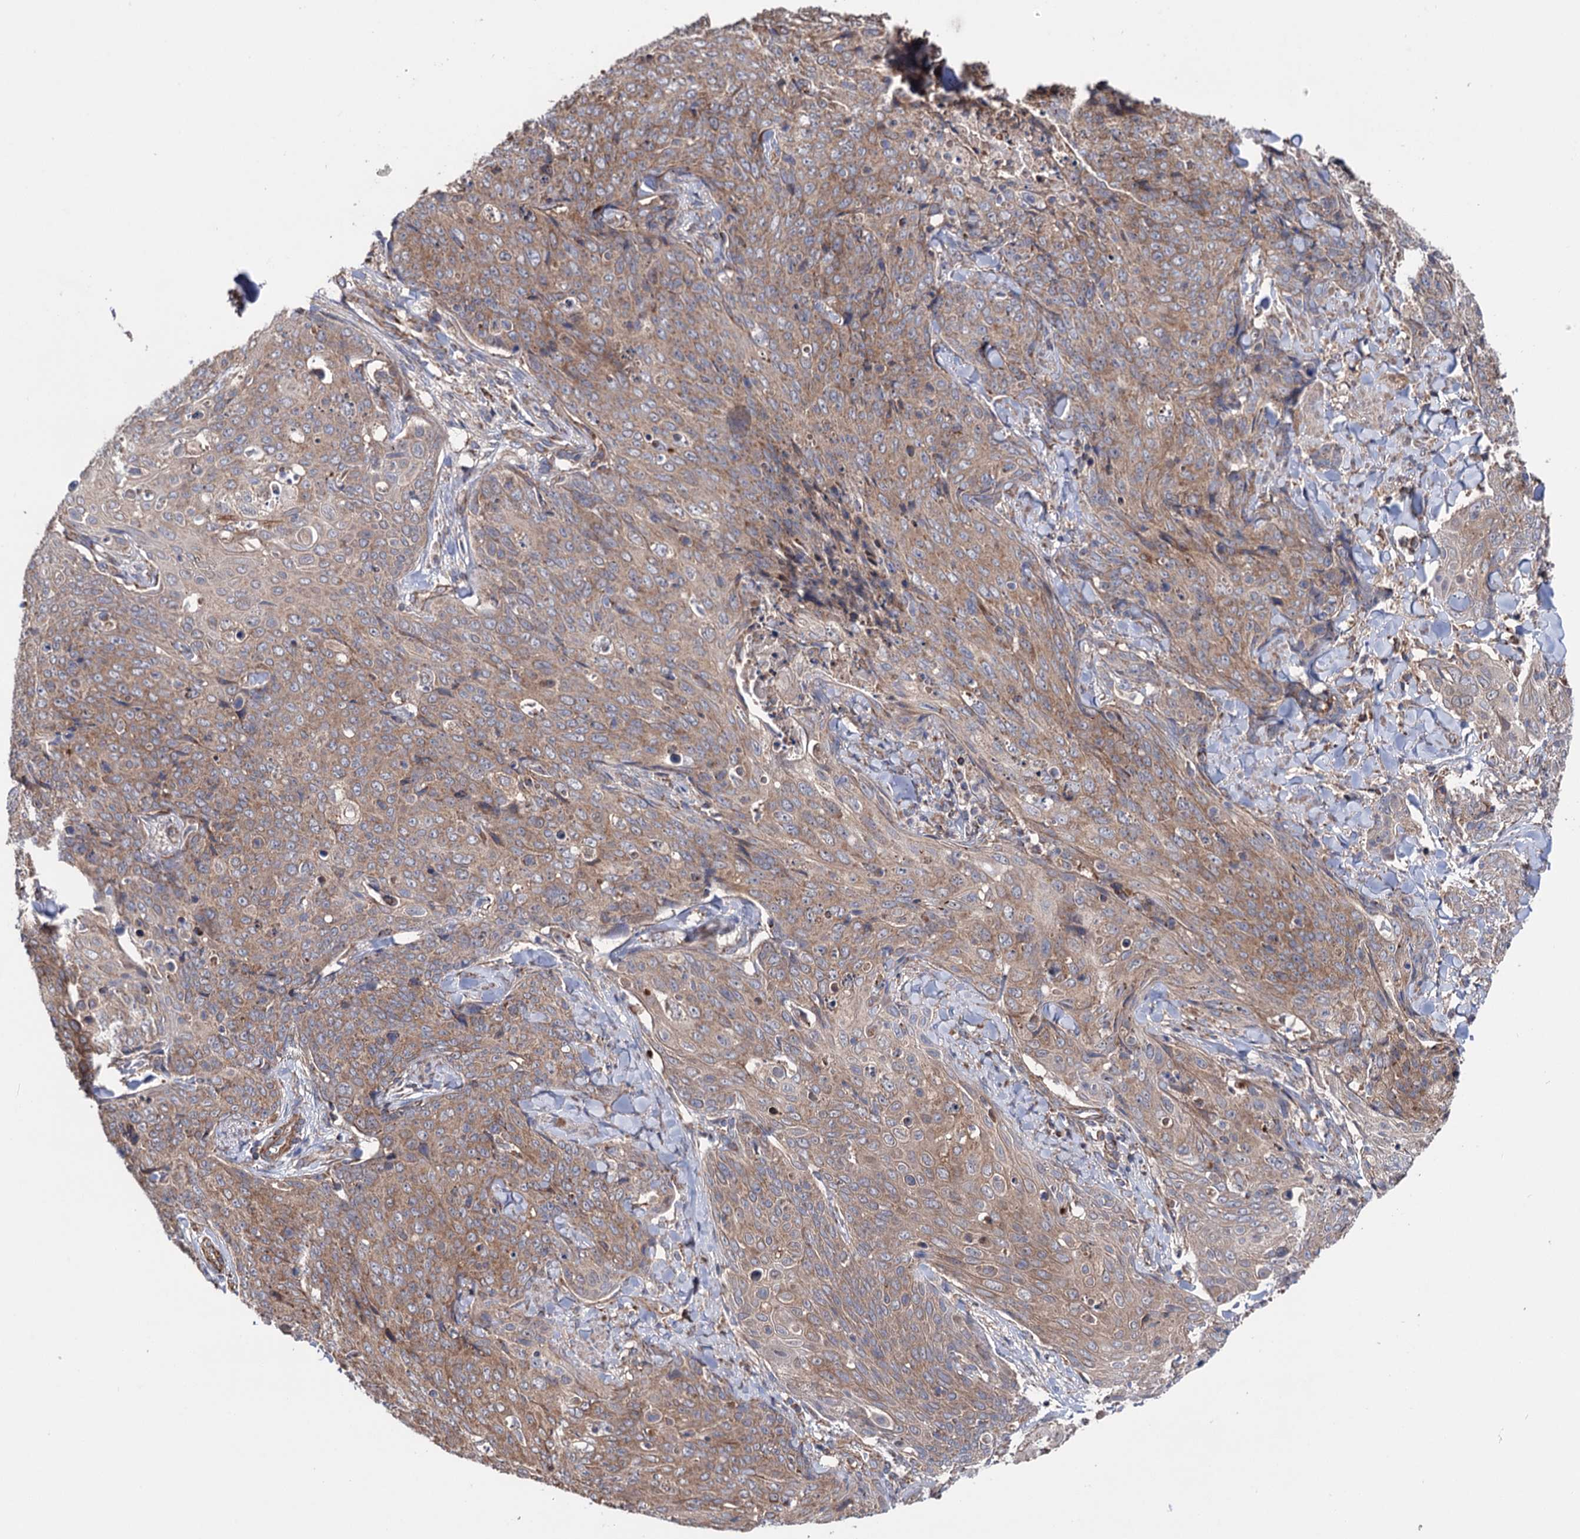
{"staining": {"intensity": "moderate", "quantity": "25%-75%", "location": "cytoplasmic/membranous"}, "tissue": "skin cancer", "cell_type": "Tumor cells", "image_type": "cancer", "snomed": [{"axis": "morphology", "description": "Squamous cell carcinoma, NOS"}, {"axis": "topography", "description": "Skin"}, {"axis": "topography", "description": "Vulva"}], "caption": "Skin squamous cell carcinoma stained for a protein (brown) shows moderate cytoplasmic/membranous positive positivity in approximately 25%-75% of tumor cells.", "gene": "SUCLA2", "patient": {"sex": "female", "age": 85}}